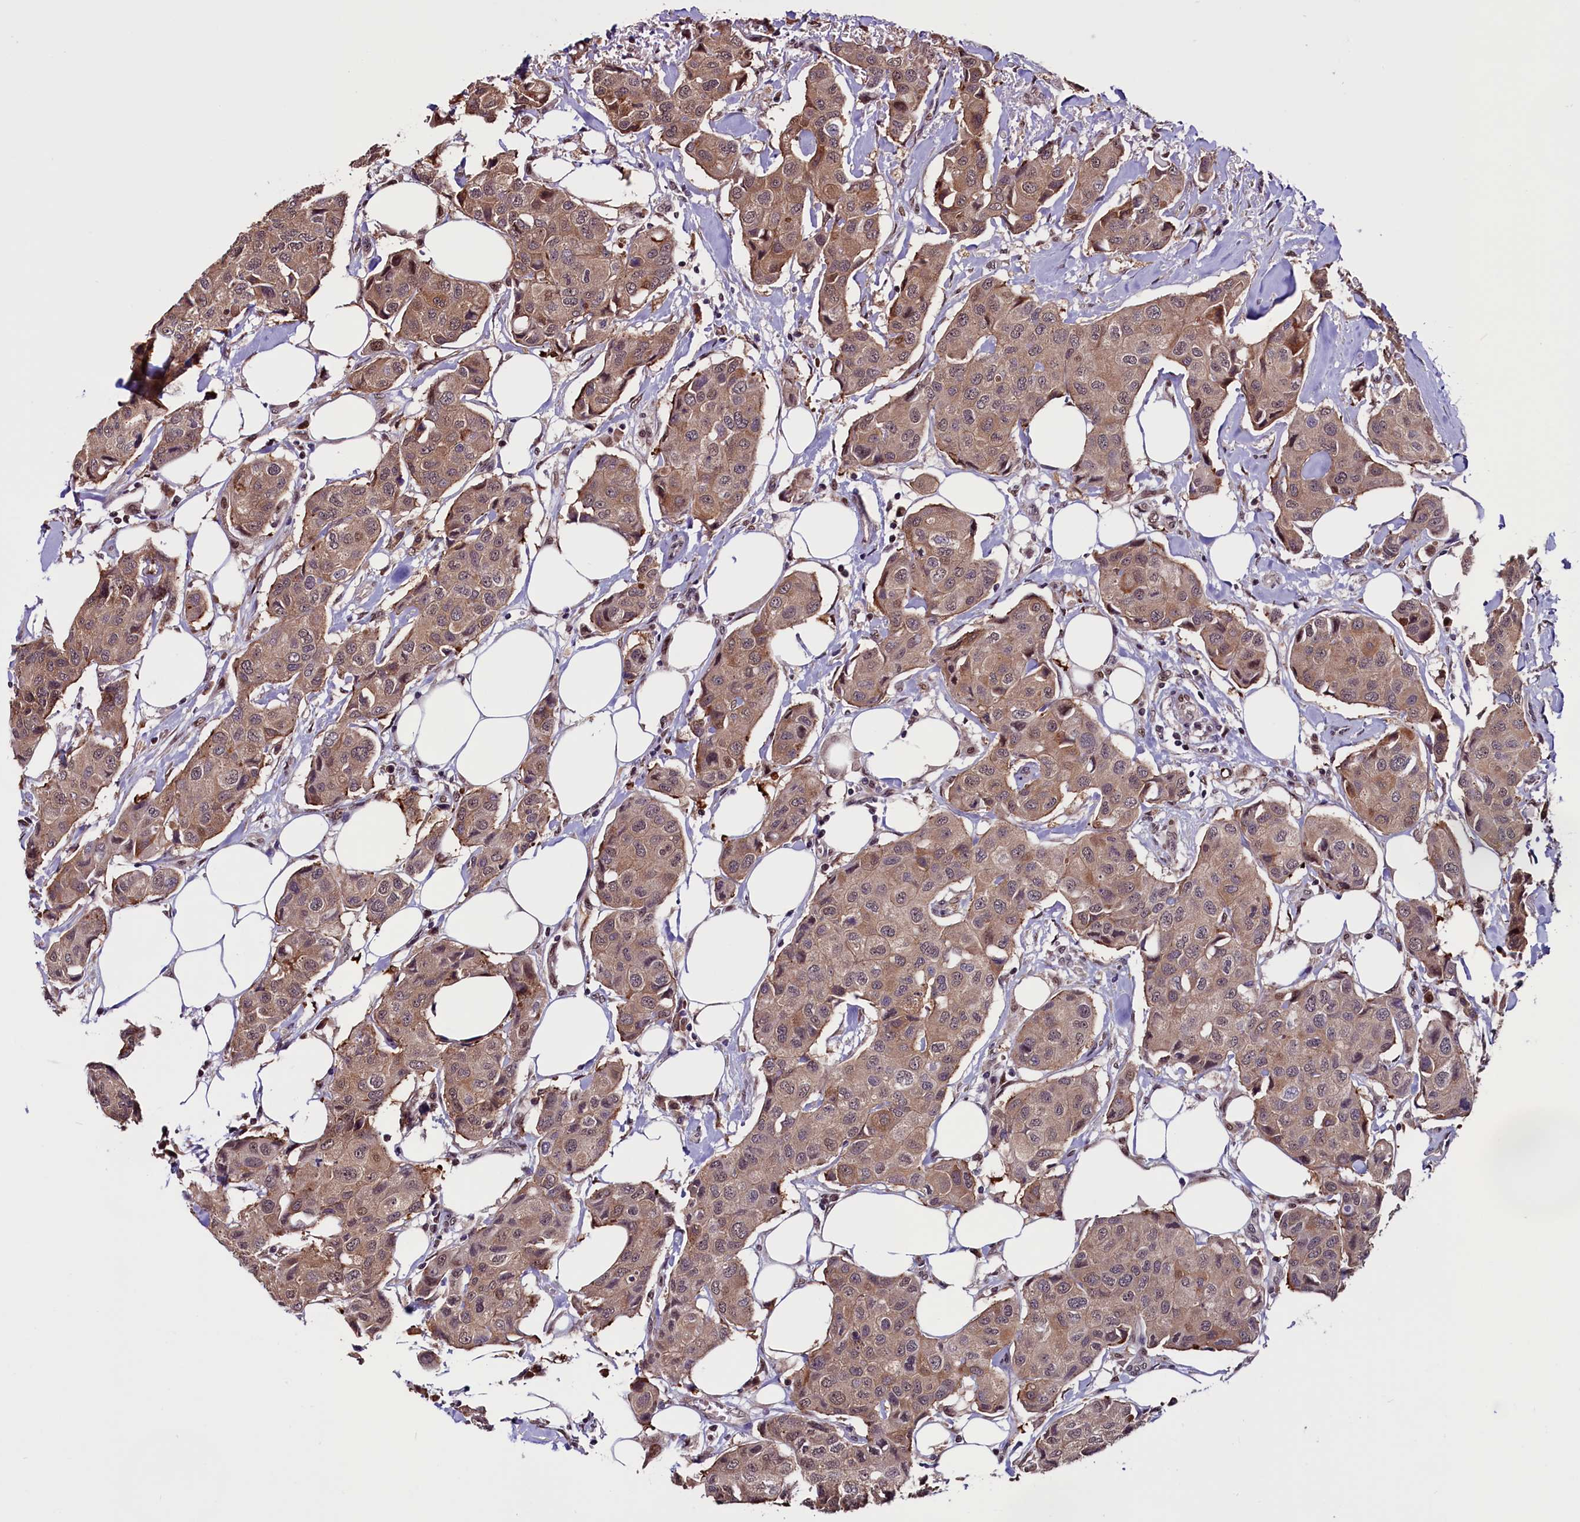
{"staining": {"intensity": "weak", "quantity": ">75%", "location": "cytoplasmic/membranous,nuclear"}, "tissue": "breast cancer", "cell_type": "Tumor cells", "image_type": "cancer", "snomed": [{"axis": "morphology", "description": "Duct carcinoma"}, {"axis": "topography", "description": "Breast"}], "caption": "Protein expression analysis of human breast cancer (invasive ductal carcinoma) reveals weak cytoplasmic/membranous and nuclear positivity in about >75% of tumor cells.", "gene": "RNMT", "patient": {"sex": "female", "age": 80}}